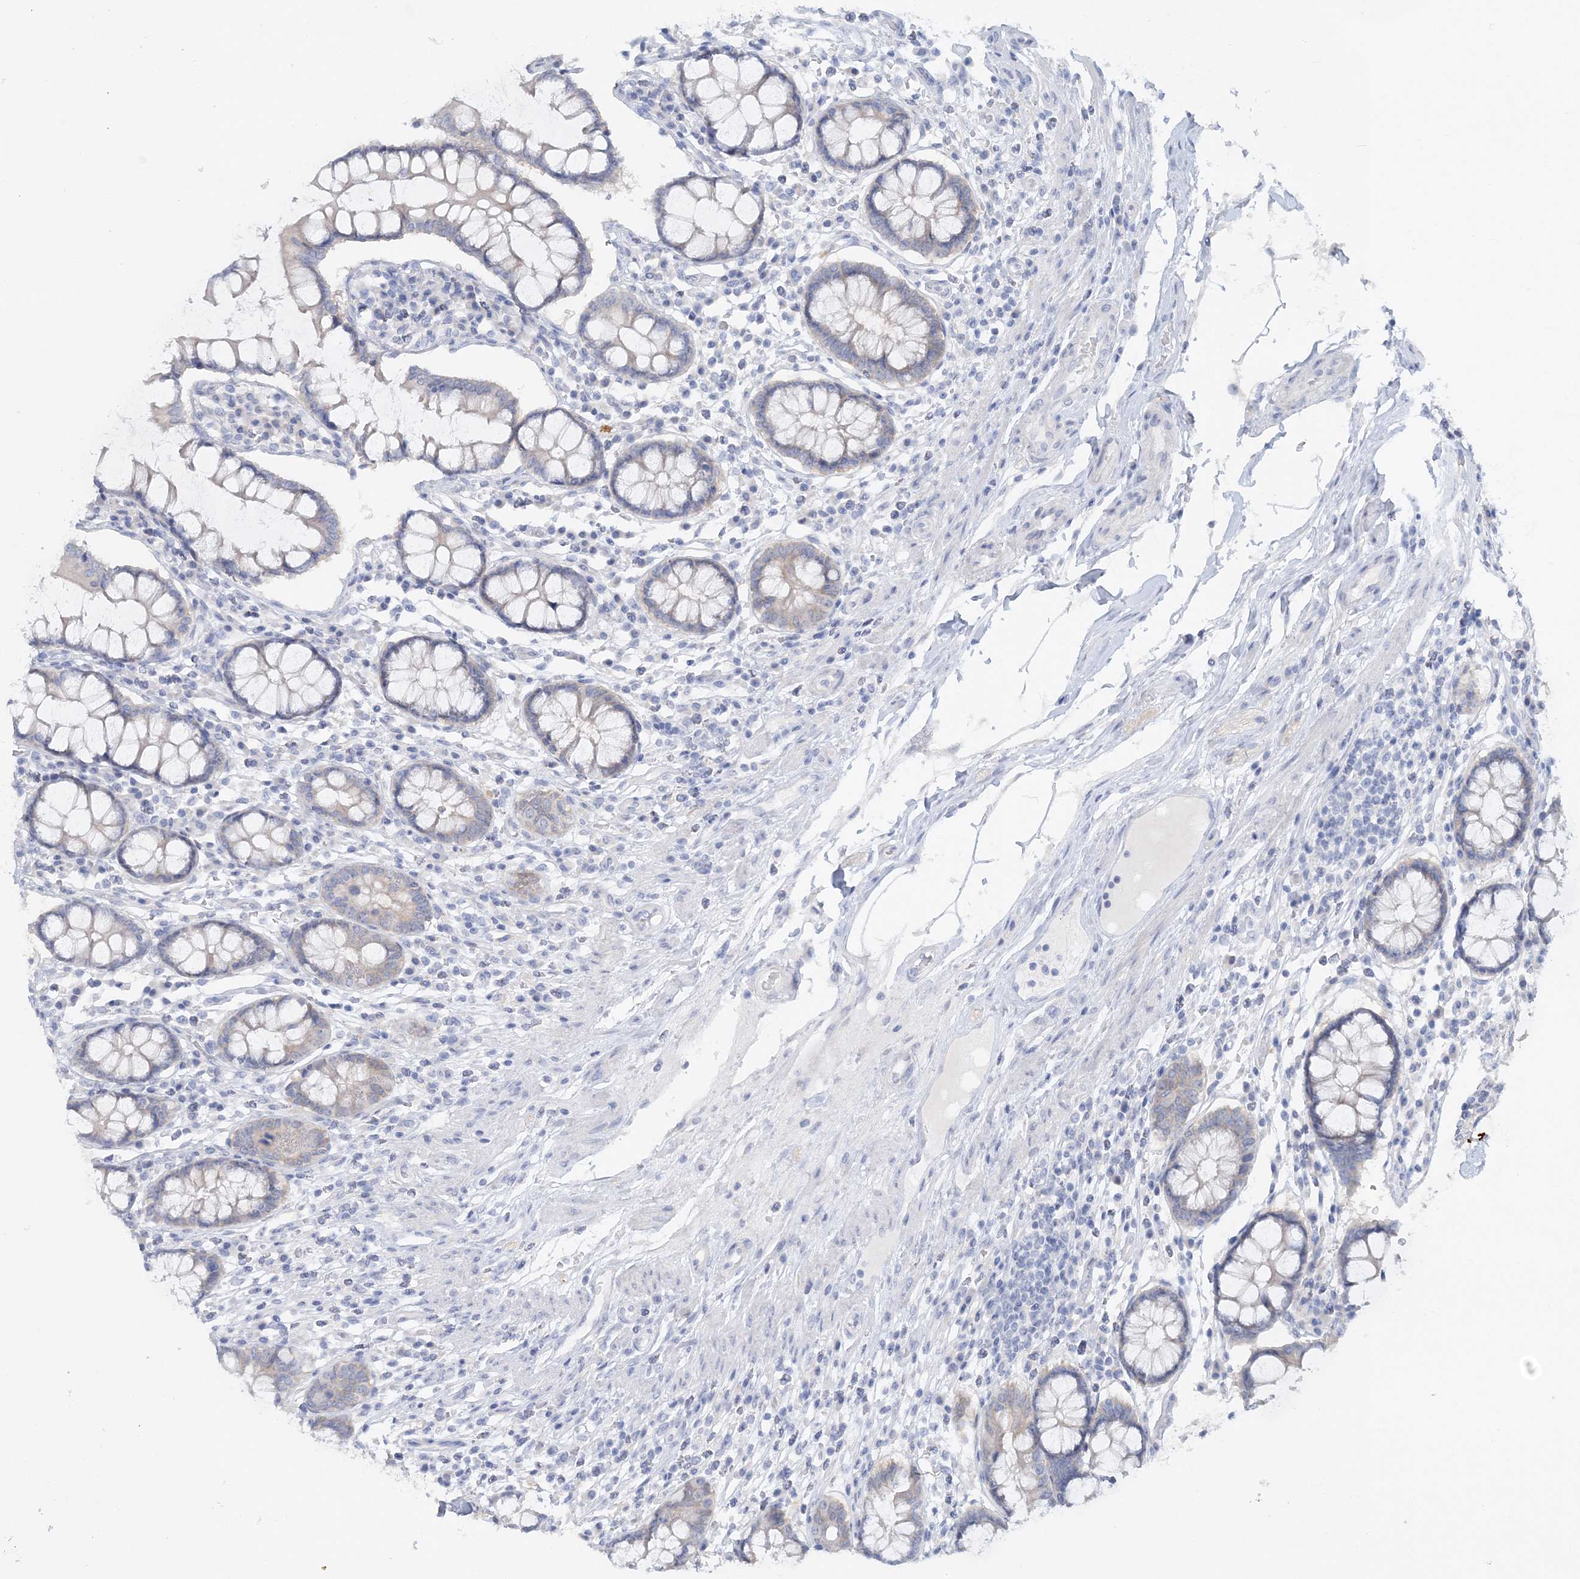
{"staining": {"intensity": "negative", "quantity": "none", "location": "none"}, "tissue": "colon", "cell_type": "Endothelial cells", "image_type": "normal", "snomed": [{"axis": "morphology", "description": "Normal tissue, NOS"}, {"axis": "topography", "description": "Colon"}], "caption": "The image demonstrates no significant positivity in endothelial cells of colon. (Immunohistochemistry (ihc), brightfield microscopy, high magnification).", "gene": "ENSG00000288637", "patient": {"sex": "female", "age": 79}}